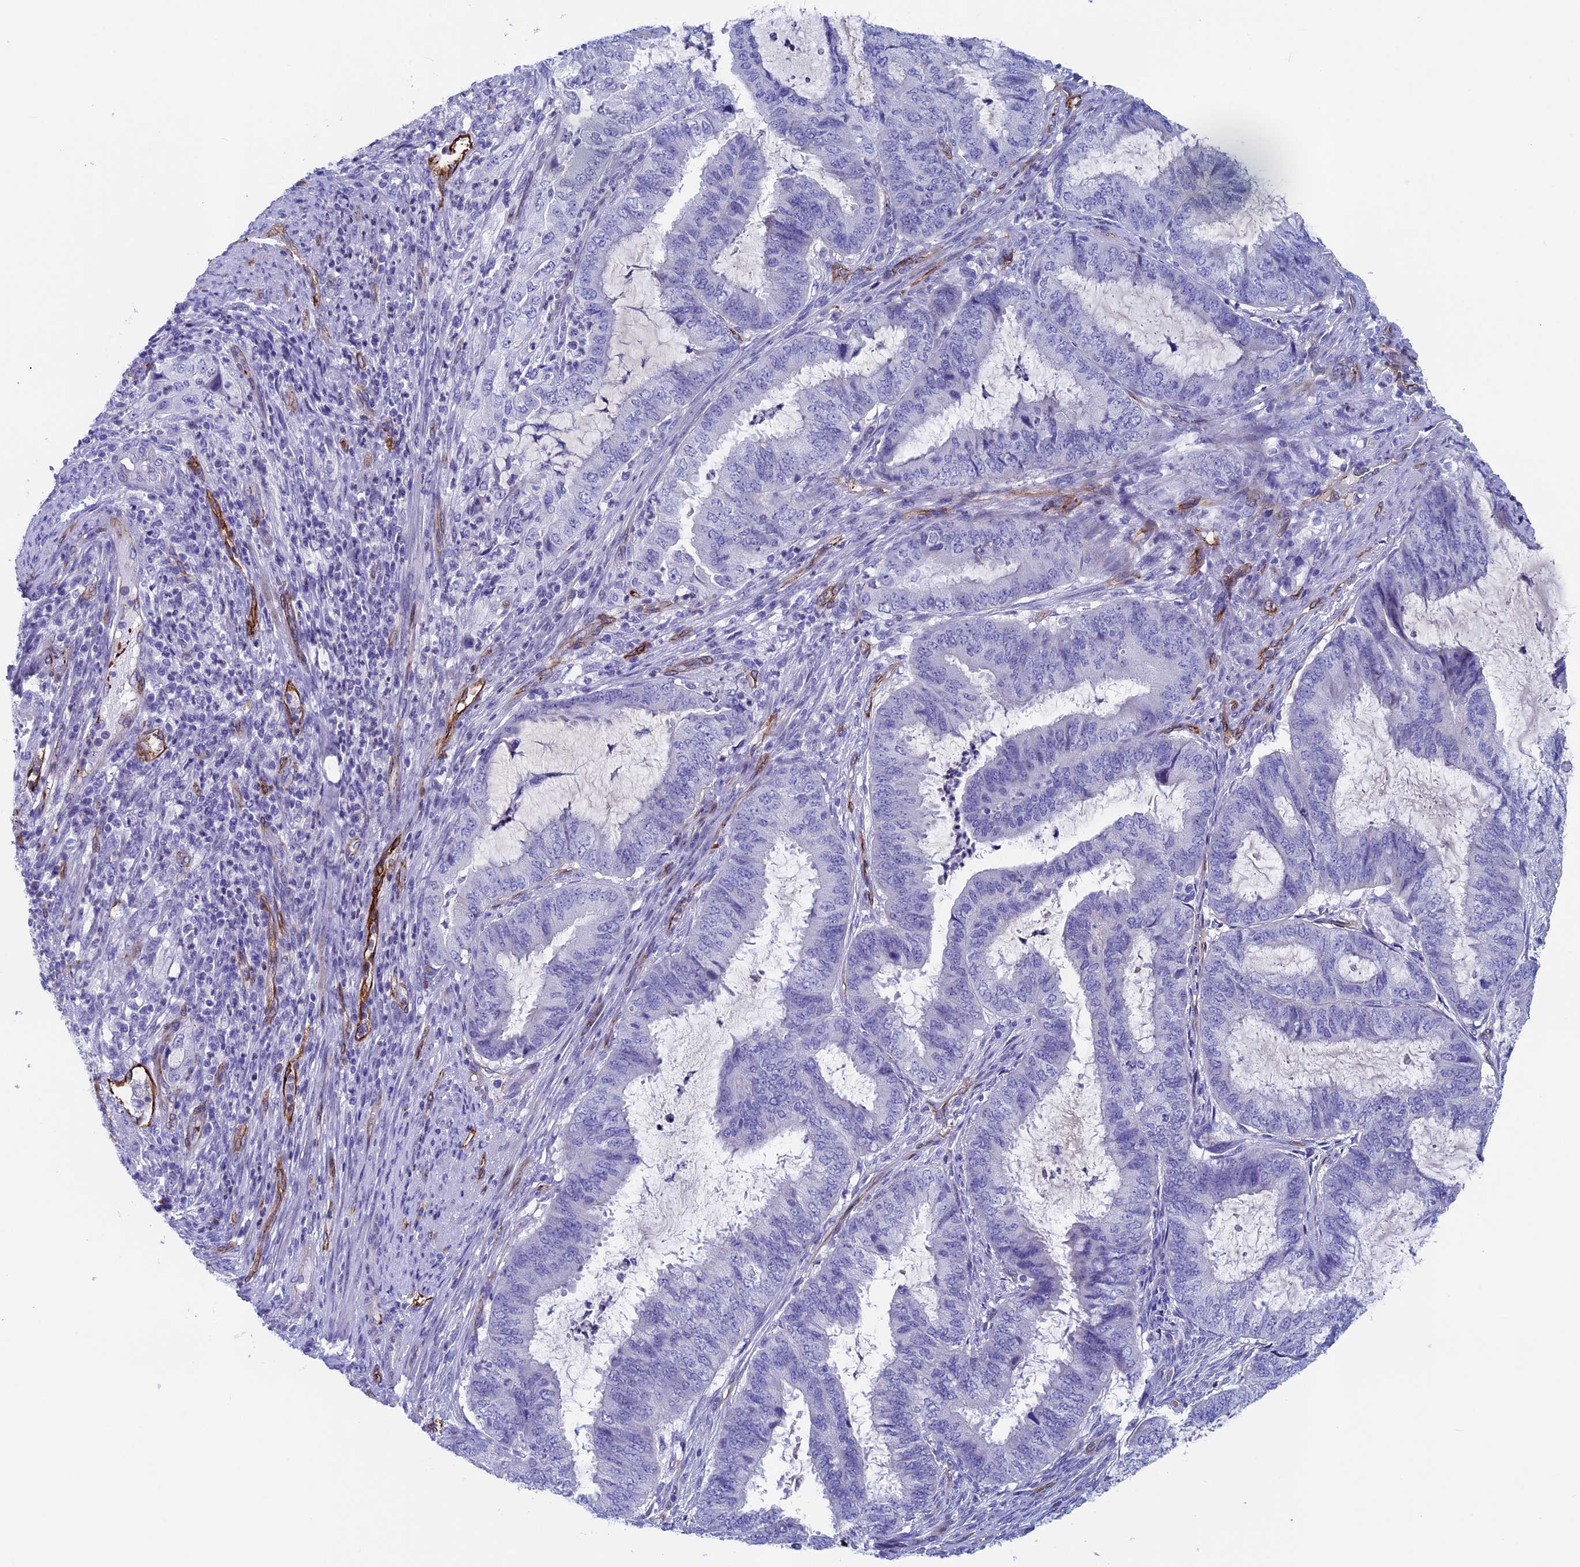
{"staining": {"intensity": "negative", "quantity": "none", "location": "none"}, "tissue": "endometrial cancer", "cell_type": "Tumor cells", "image_type": "cancer", "snomed": [{"axis": "morphology", "description": "Adenocarcinoma, NOS"}, {"axis": "topography", "description": "Endometrium"}], "caption": "Endometrial cancer stained for a protein using immunohistochemistry displays no staining tumor cells.", "gene": "INSYN1", "patient": {"sex": "female", "age": 51}}